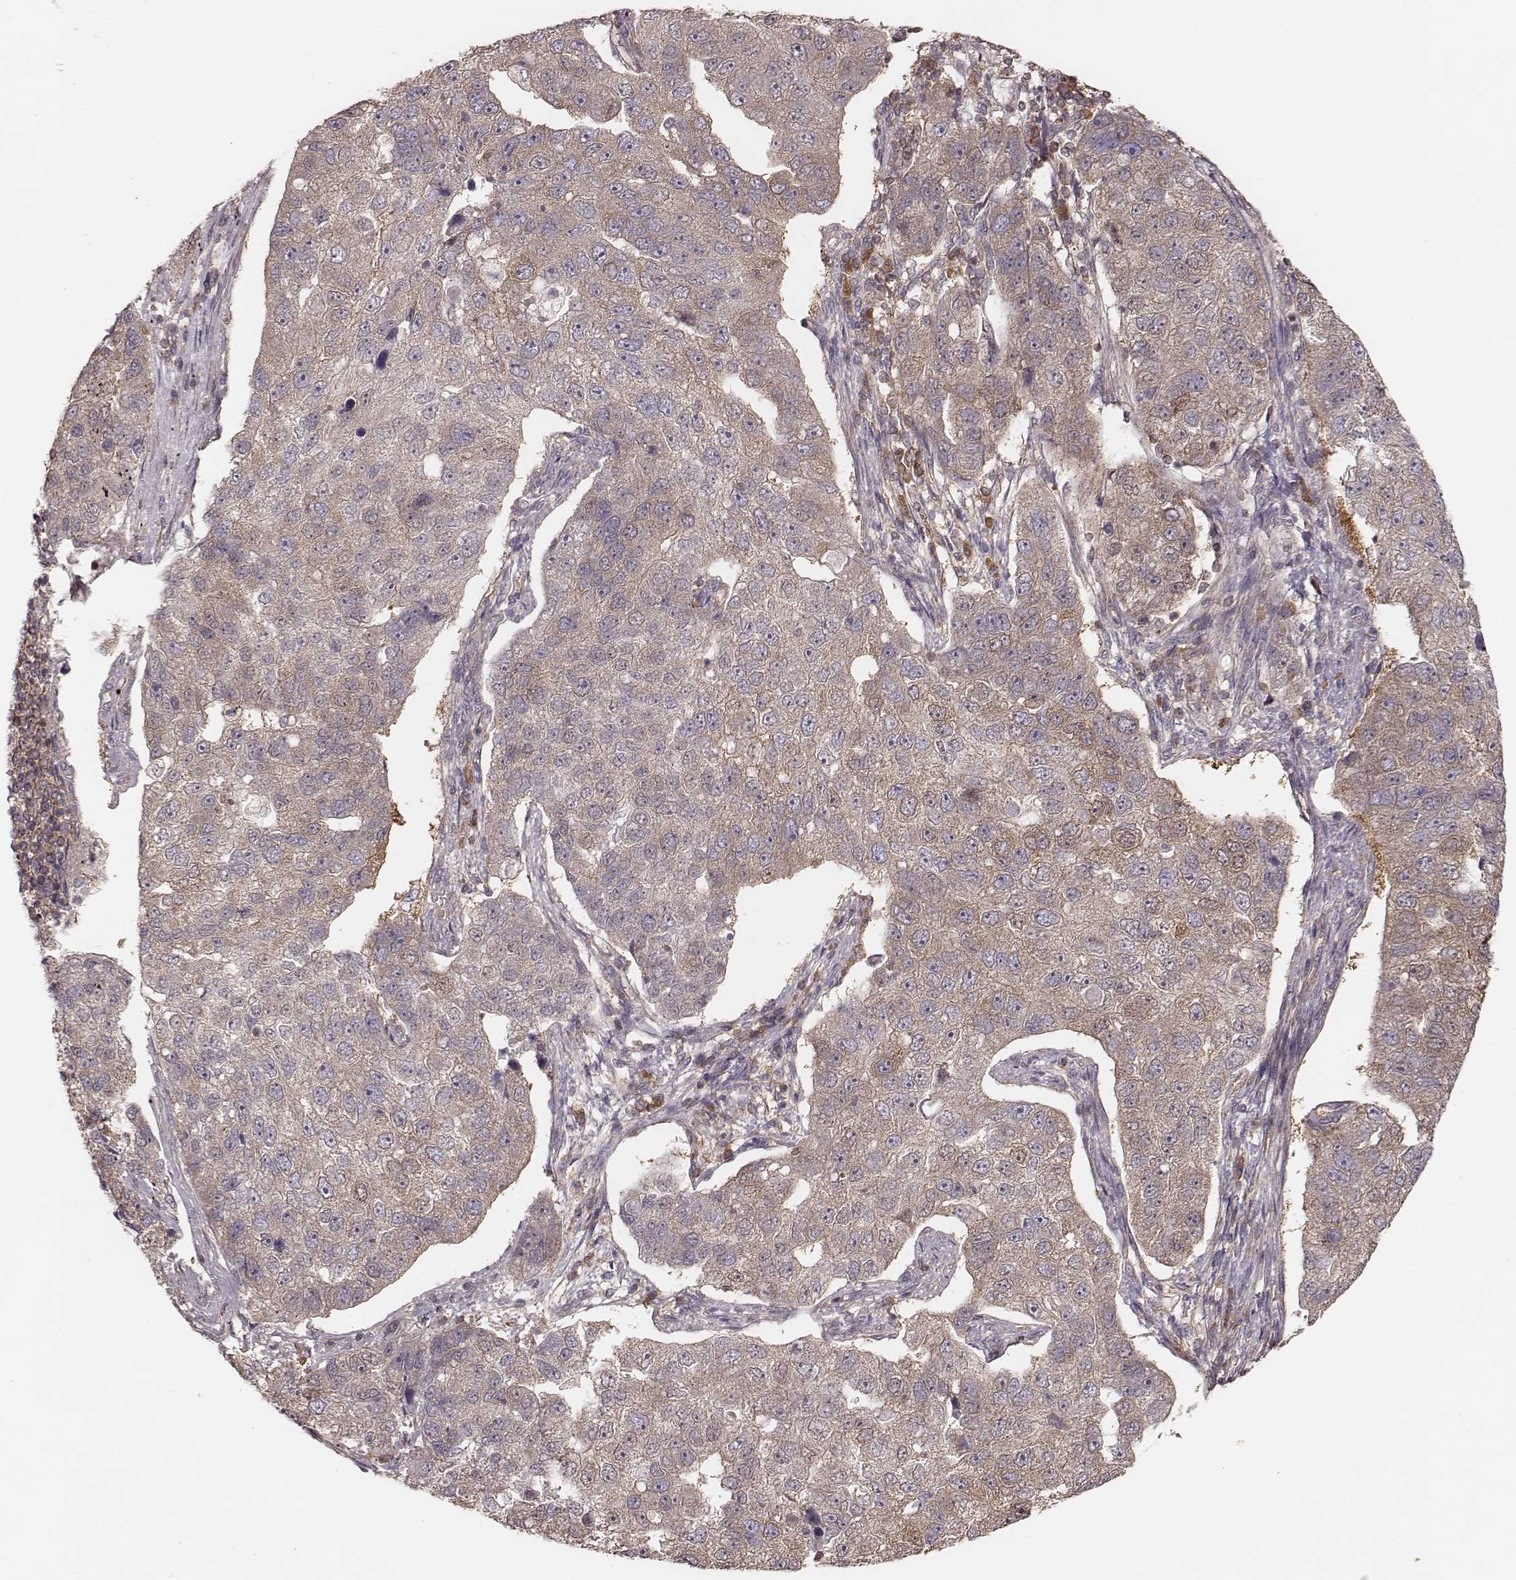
{"staining": {"intensity": "weak", "quantity": "25%-75%", "location": "cytoplasmic/membranous"}, "tissue": "pancreatic cancer", "cell_type": "Tumor cells", "image_type": "cancer", "snomed": [{"axis": "morphology", "description": "Adenocarcinoma, NOS"}, {"axis": "topography", "description": "Pancreas"}], "caption": "Immunohistochemical staining of adenocarcinoma (pancreatic) reveals low levels of weak cytoplasmic/membranous expression in about 25%-75% of tumor cells.", "gene": "CARS1", "patient": {"sex": "female", "age": 61}}